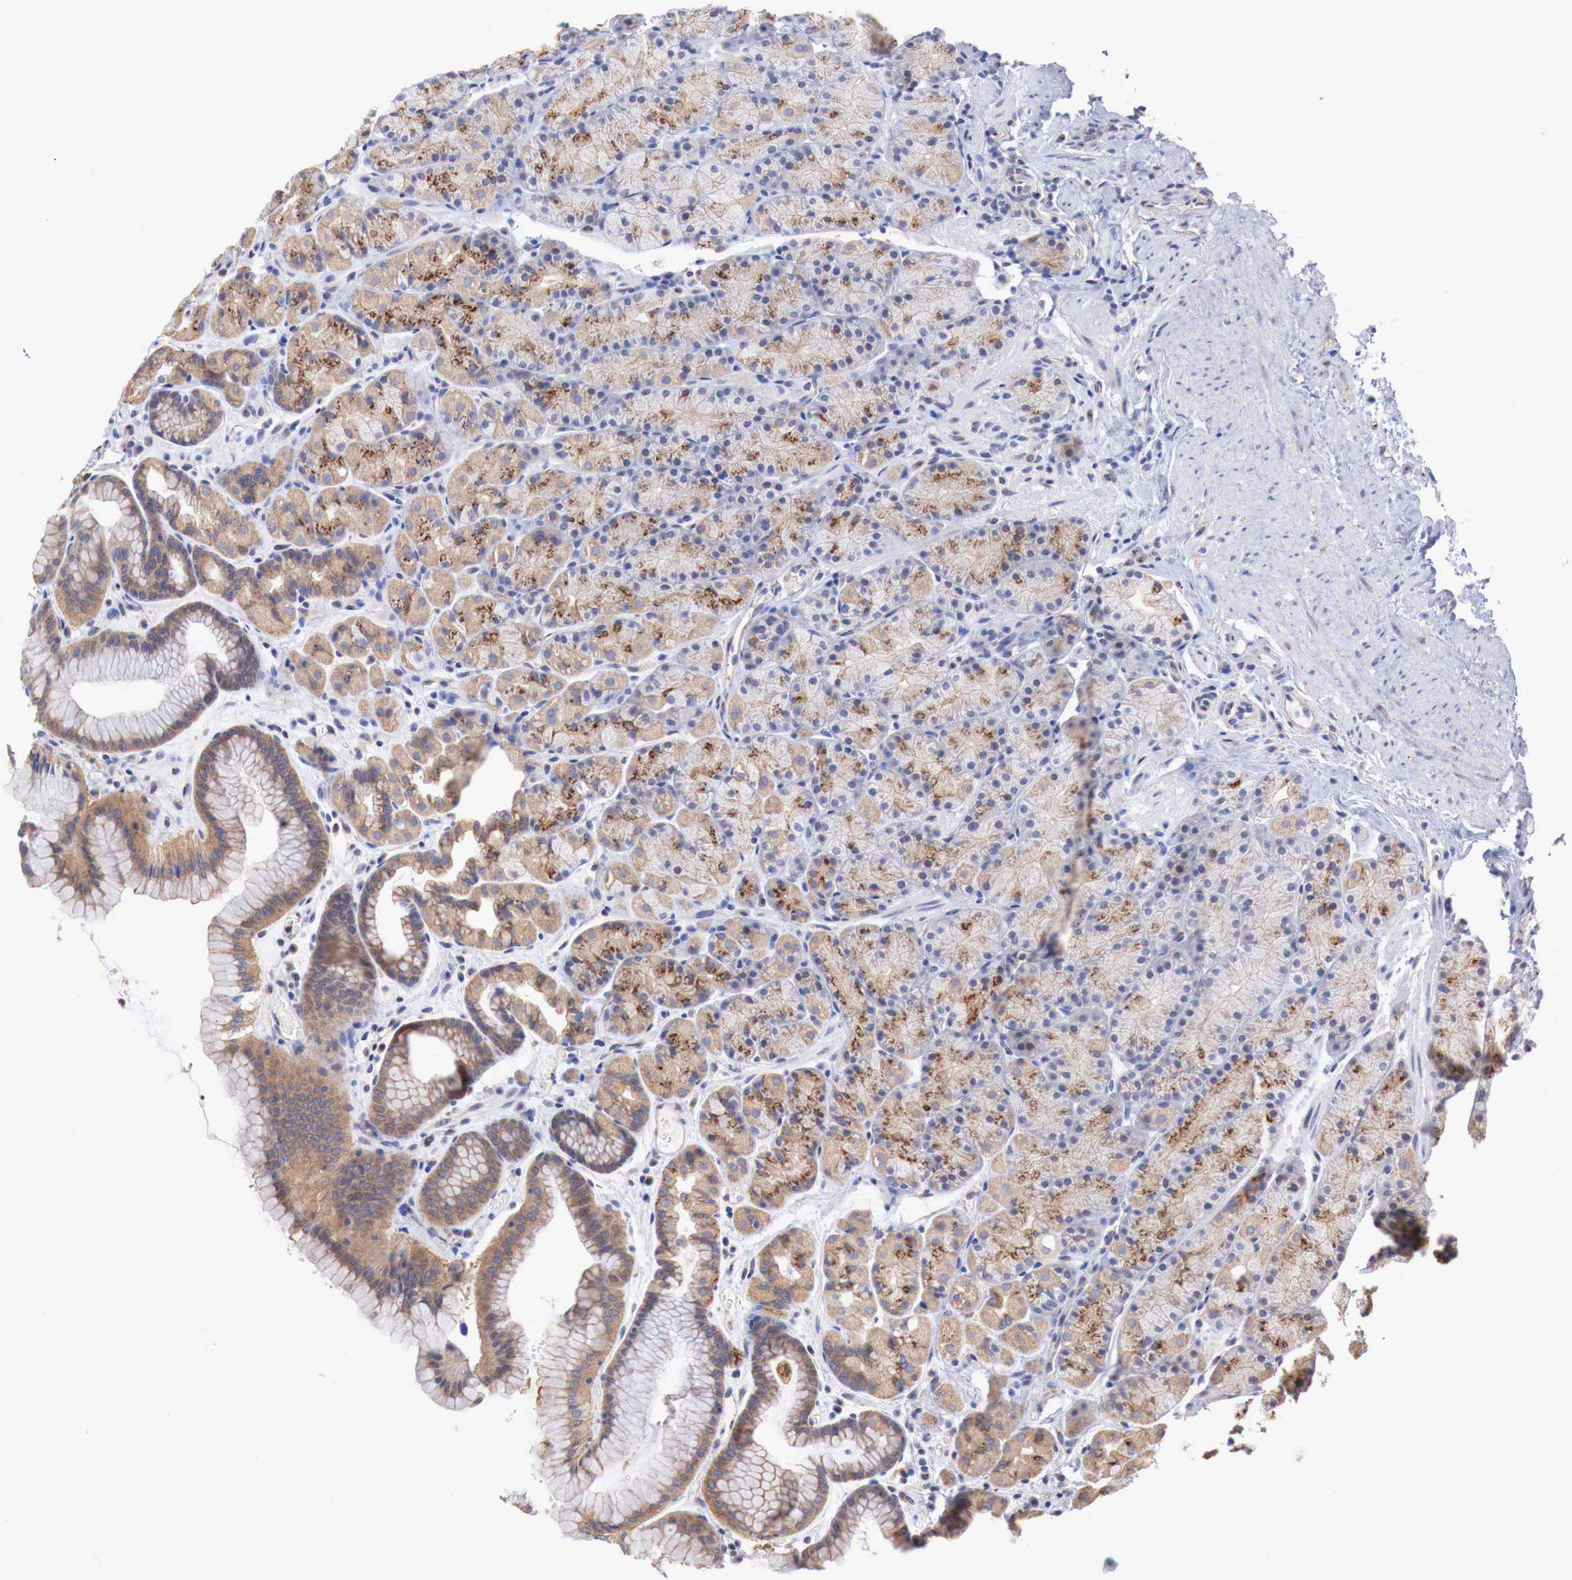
{"staining": {"intensity": "moderate", "quantity": ">75%", "location": "cytoplasmic/membranous"}, "tissue": "stomach", "cell_type": "Glandular cells", "image_type": "normal", "snomed": [{"axis": "morphology", "description": "Normal tissue, NOS"}, {"axis": "topography", "description": "Stomach, upper"}], "caption": "Moderate cytoplasmic/membranous positivity is present in approximately >75% of glandular cells in normal stomach.", "gene": "SYAP1", "patient": {"sex": "male", "age": 72}}